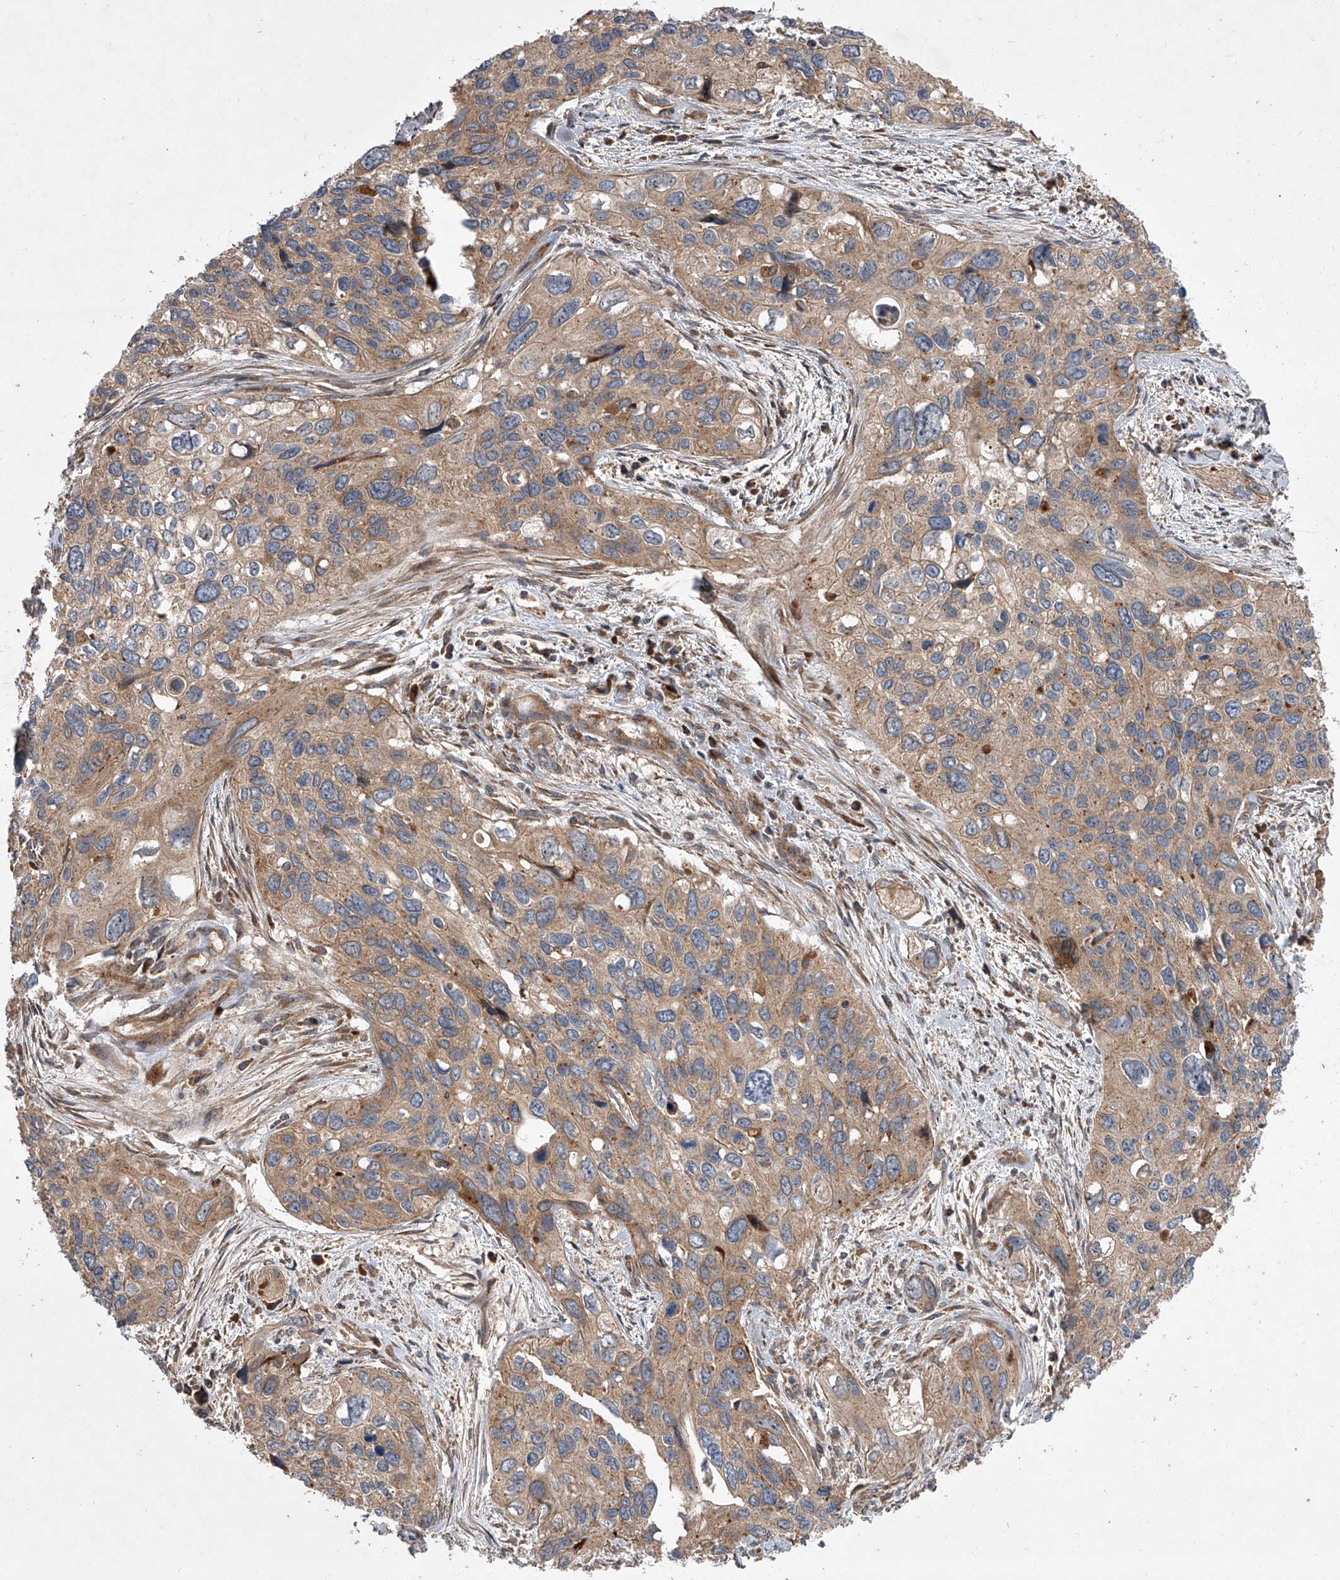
{"staining": {"intensity": "moderate", "quantity": ">75%", "location": "cytoplasmic/membranous"}, "tissue": "cervical cancer", "cell_type": "Tumor cells", "image_type": "cancer", "snomed": [{"axis": "morphology", "description": "Squamous cell carcinoma, NOS"}, {"axis": "topography", "description": "Cervix"}], "caption": "IHC photomicrograph of cervical squamous cell carcinoma stained for a protein (brown), which demonstrates medium levels of moderate cytoplasmic/membranous positivity in about >75% of tumor cells.", "gene": "USP47", "patient": {"sex": "female", "age": 55}}